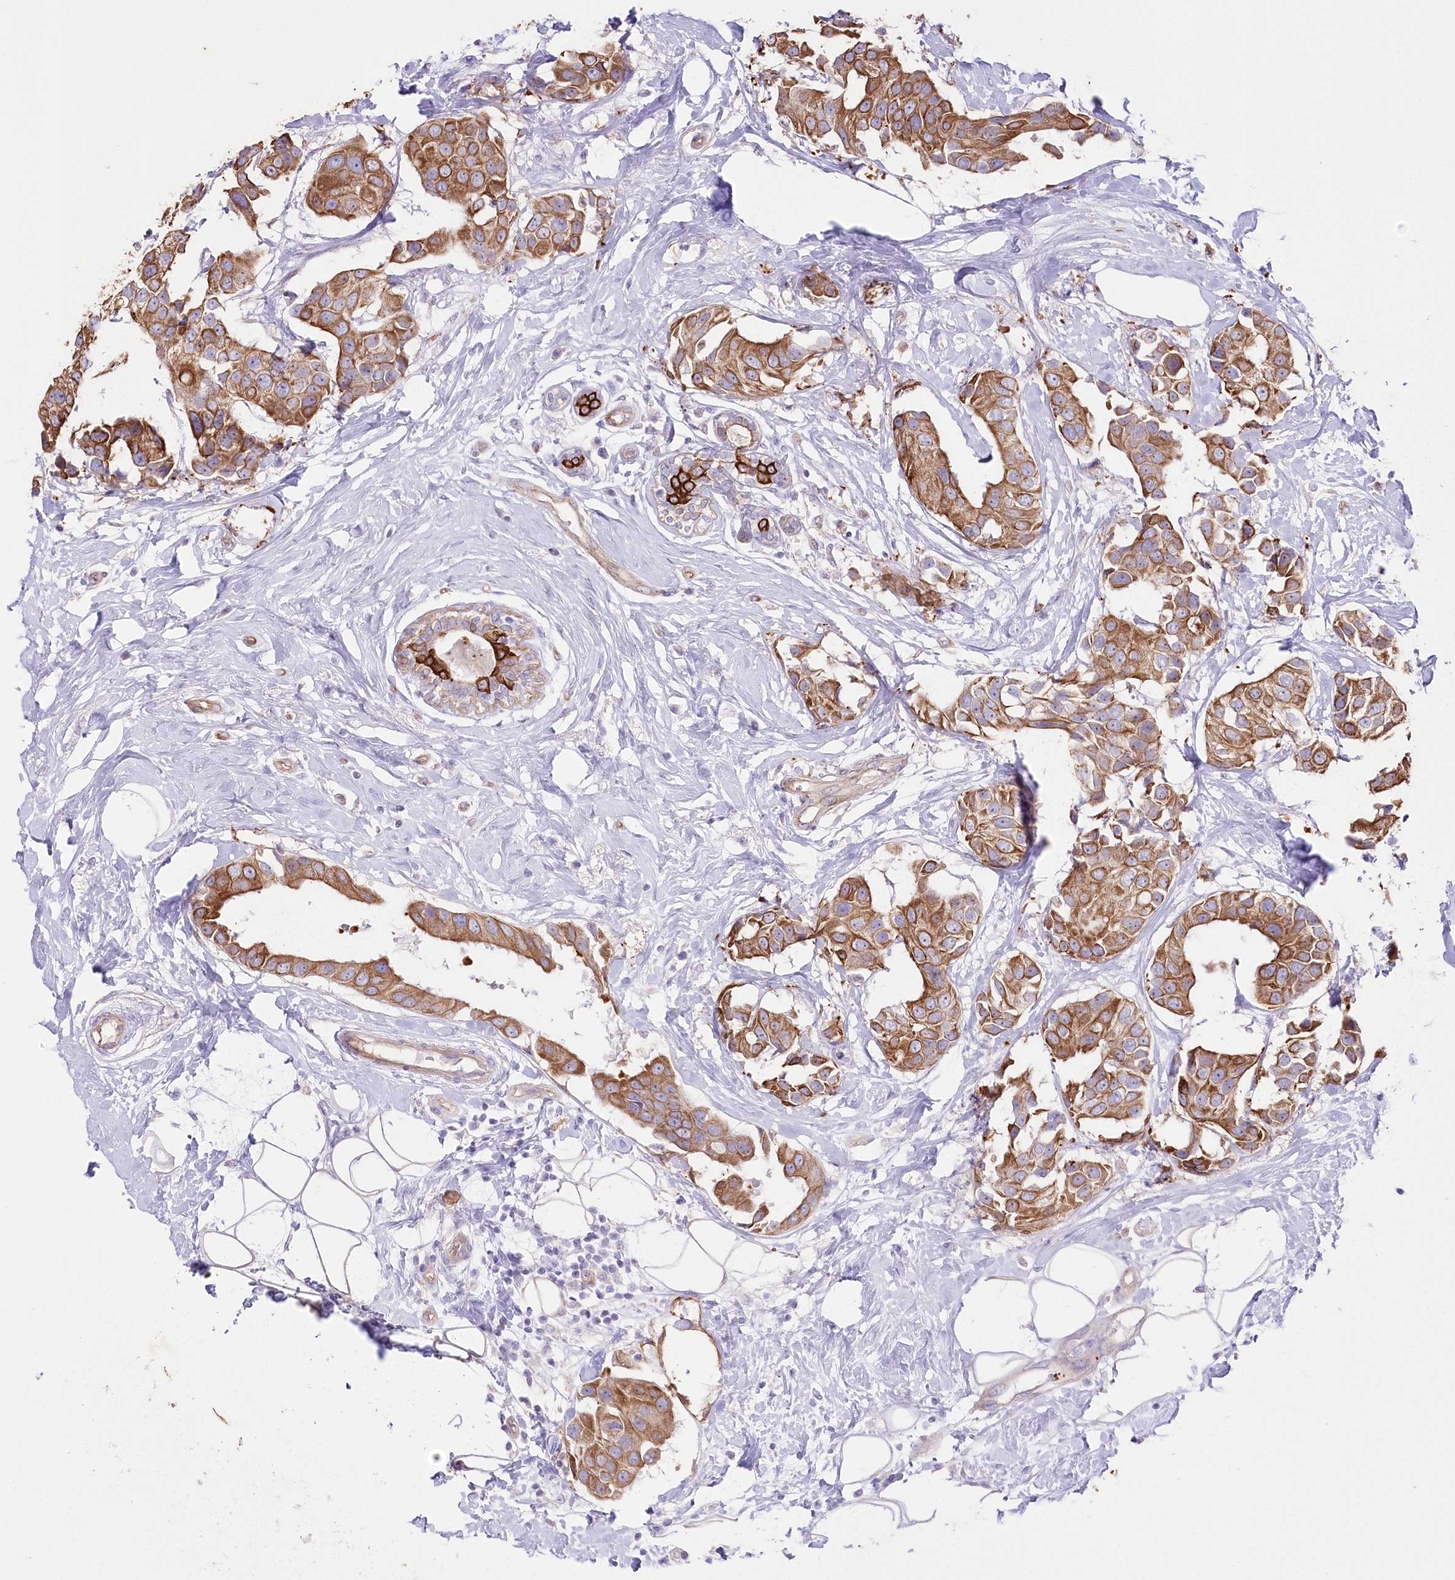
{"staining": {"intensity": "strong", "quantity": ">75%", "location": "cytoplasmic/membranous"}, "tissue": "breast cancer", "cell_type": "Tumor cells", "image_type": "cancer", "snomed": [{"axis": "morphology", "description": "Normal tissue, NOS"}, {"axis": "morphology", "description": "Duct carcinoma"}, {"axis": "topography", "description": "Breast"}], "caption": "Immunohistochemical staining of human breast cancer displays high levels of strong cytoplasmic/membranous protein expression in about >75% of tumor cells. Nuclei are stained in blue.", "gene": "SLC39A10", "patient": {"sex": "female", "age": 39}}